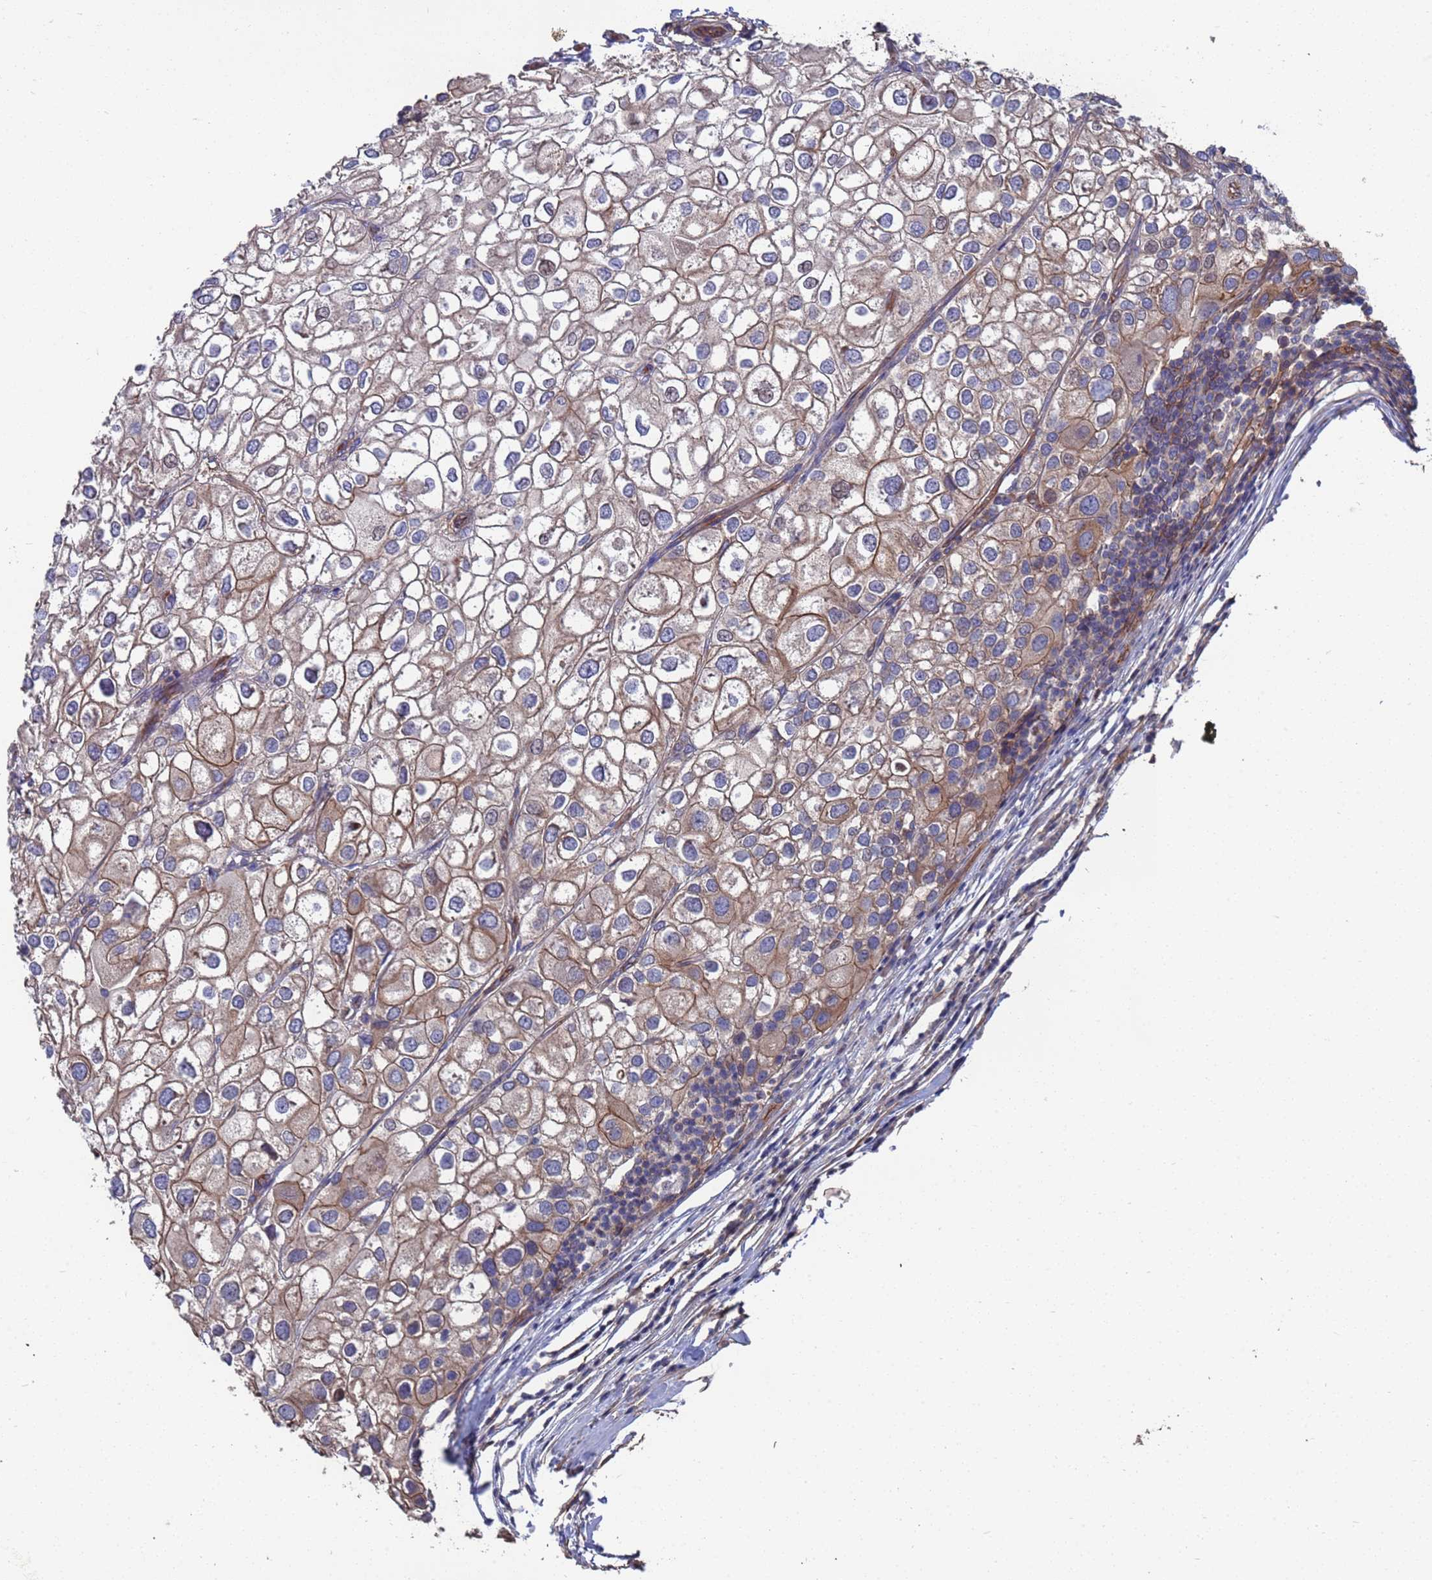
{"staining": {"intensity": "moderate", "quantity": "25%-75%", "location": "cytoplasmic/membranous"}, "tissue": "urothelial cancer", "cell_type": "Tumor cells", "image_type": "cancer", "snomed": [{"axis": "morphology", "description": "Urothelial carcinoma, High grade"}, {"axis": "topography", "description": "Urinary bladder"}], "caption": "There is medium levels of moderate cytoplasmic/membranous positivity in tumor cells of urothelial cancer, as demonstrated by immunohistochemical staining (brown color).", "gene": "NDUFAF6", "patient": {"sex": "male", "age": 64}}